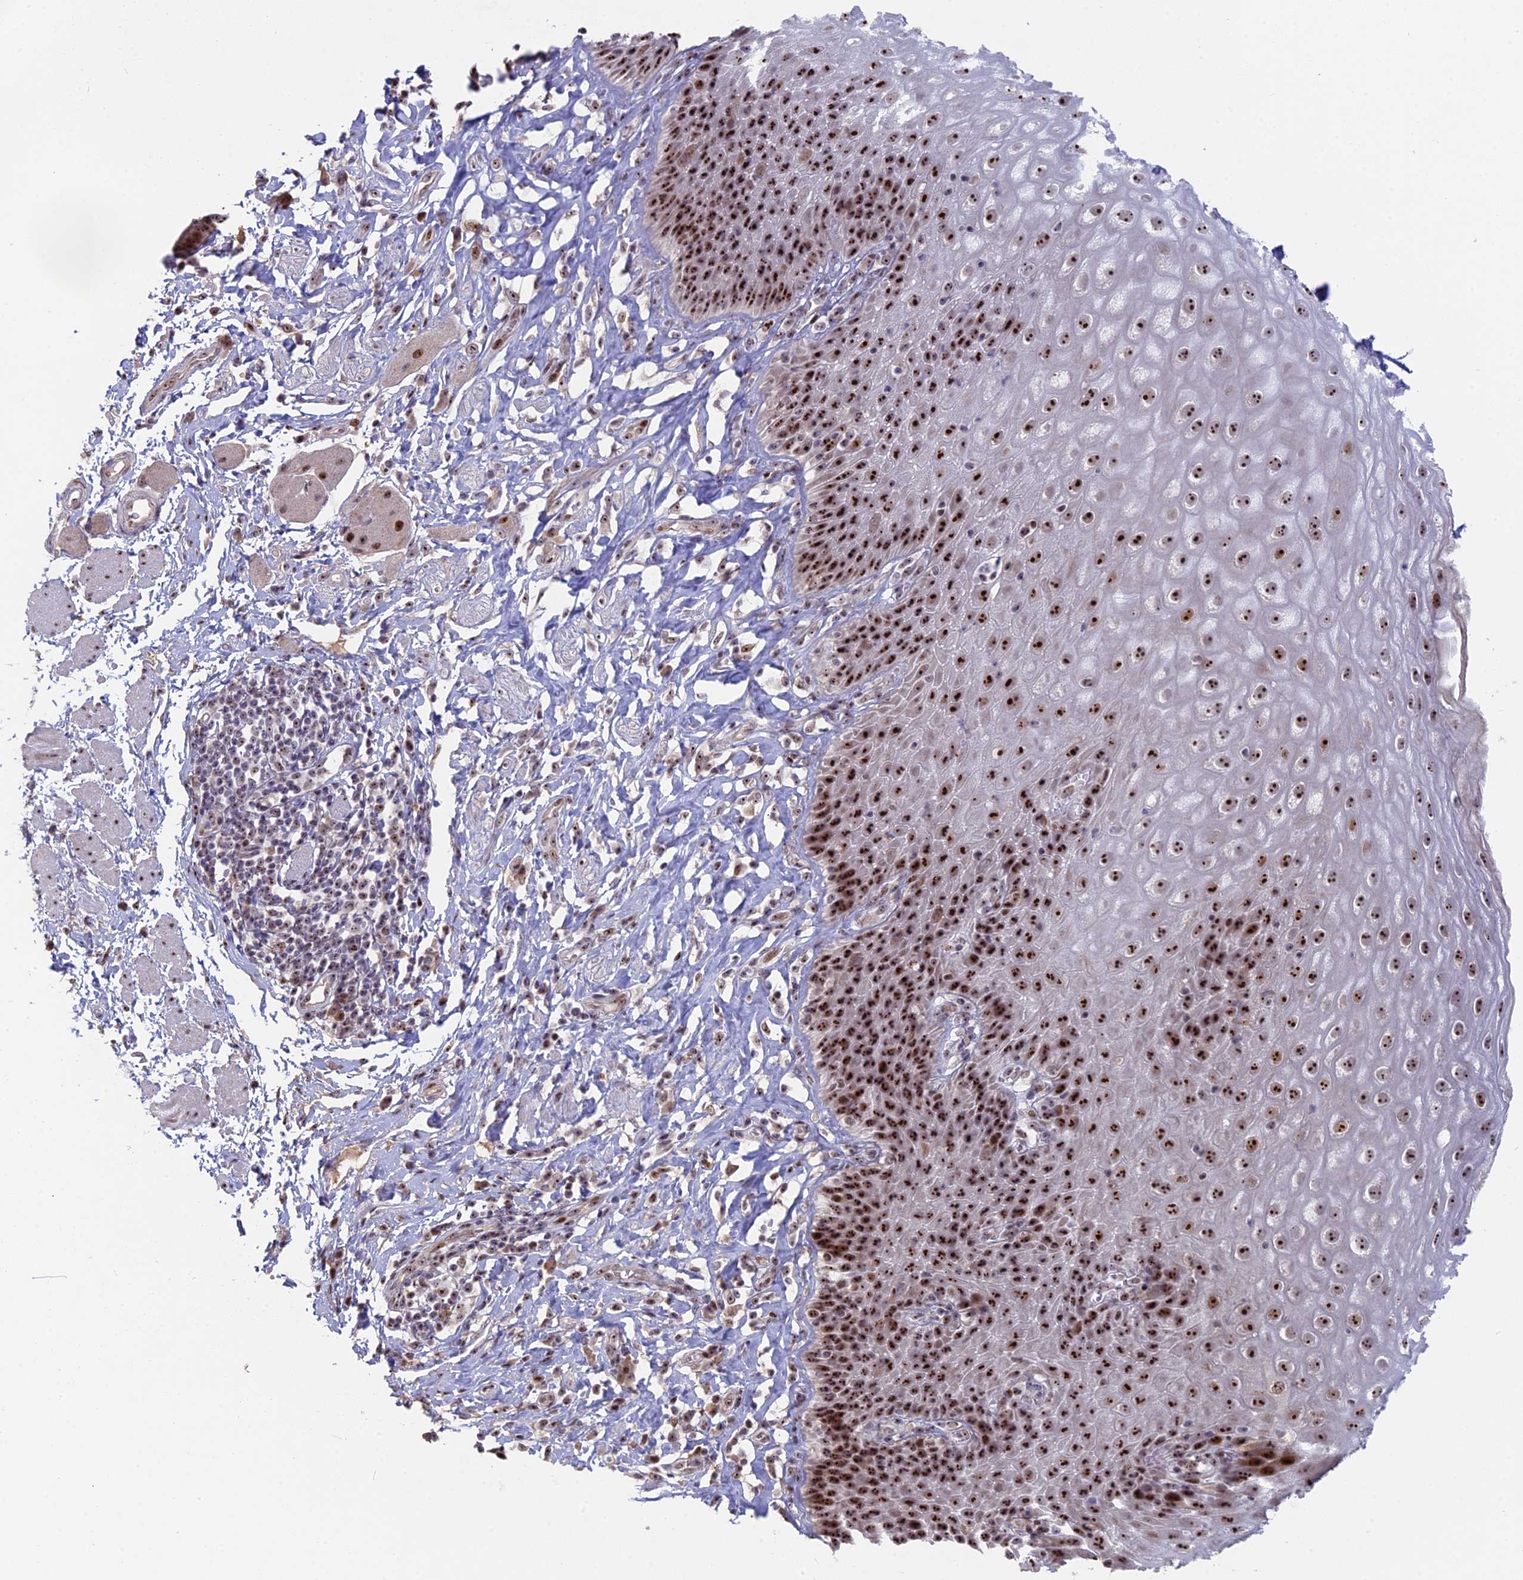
{"staining": {"intensity": "strong", "quantity": ">75%", "location": "nuclear"}, "tissue": "esophagus", "cell_type": "Squamous epithelial cells", "image_type": "normal", "snomed": [{"axis": "morphology", "description": "Normal tissue, NOS"}, {"axis": "topography", "description": "Esophagus"}], "caption": "An immunohistochemistry histopathology image of normal tissue is shown. Protein staining in brown shows strong nuclear positivity in esophagus within squamous epithelial cells.", "gene": "FAM131A", "patient": {"sex": "female", "age": 61}}